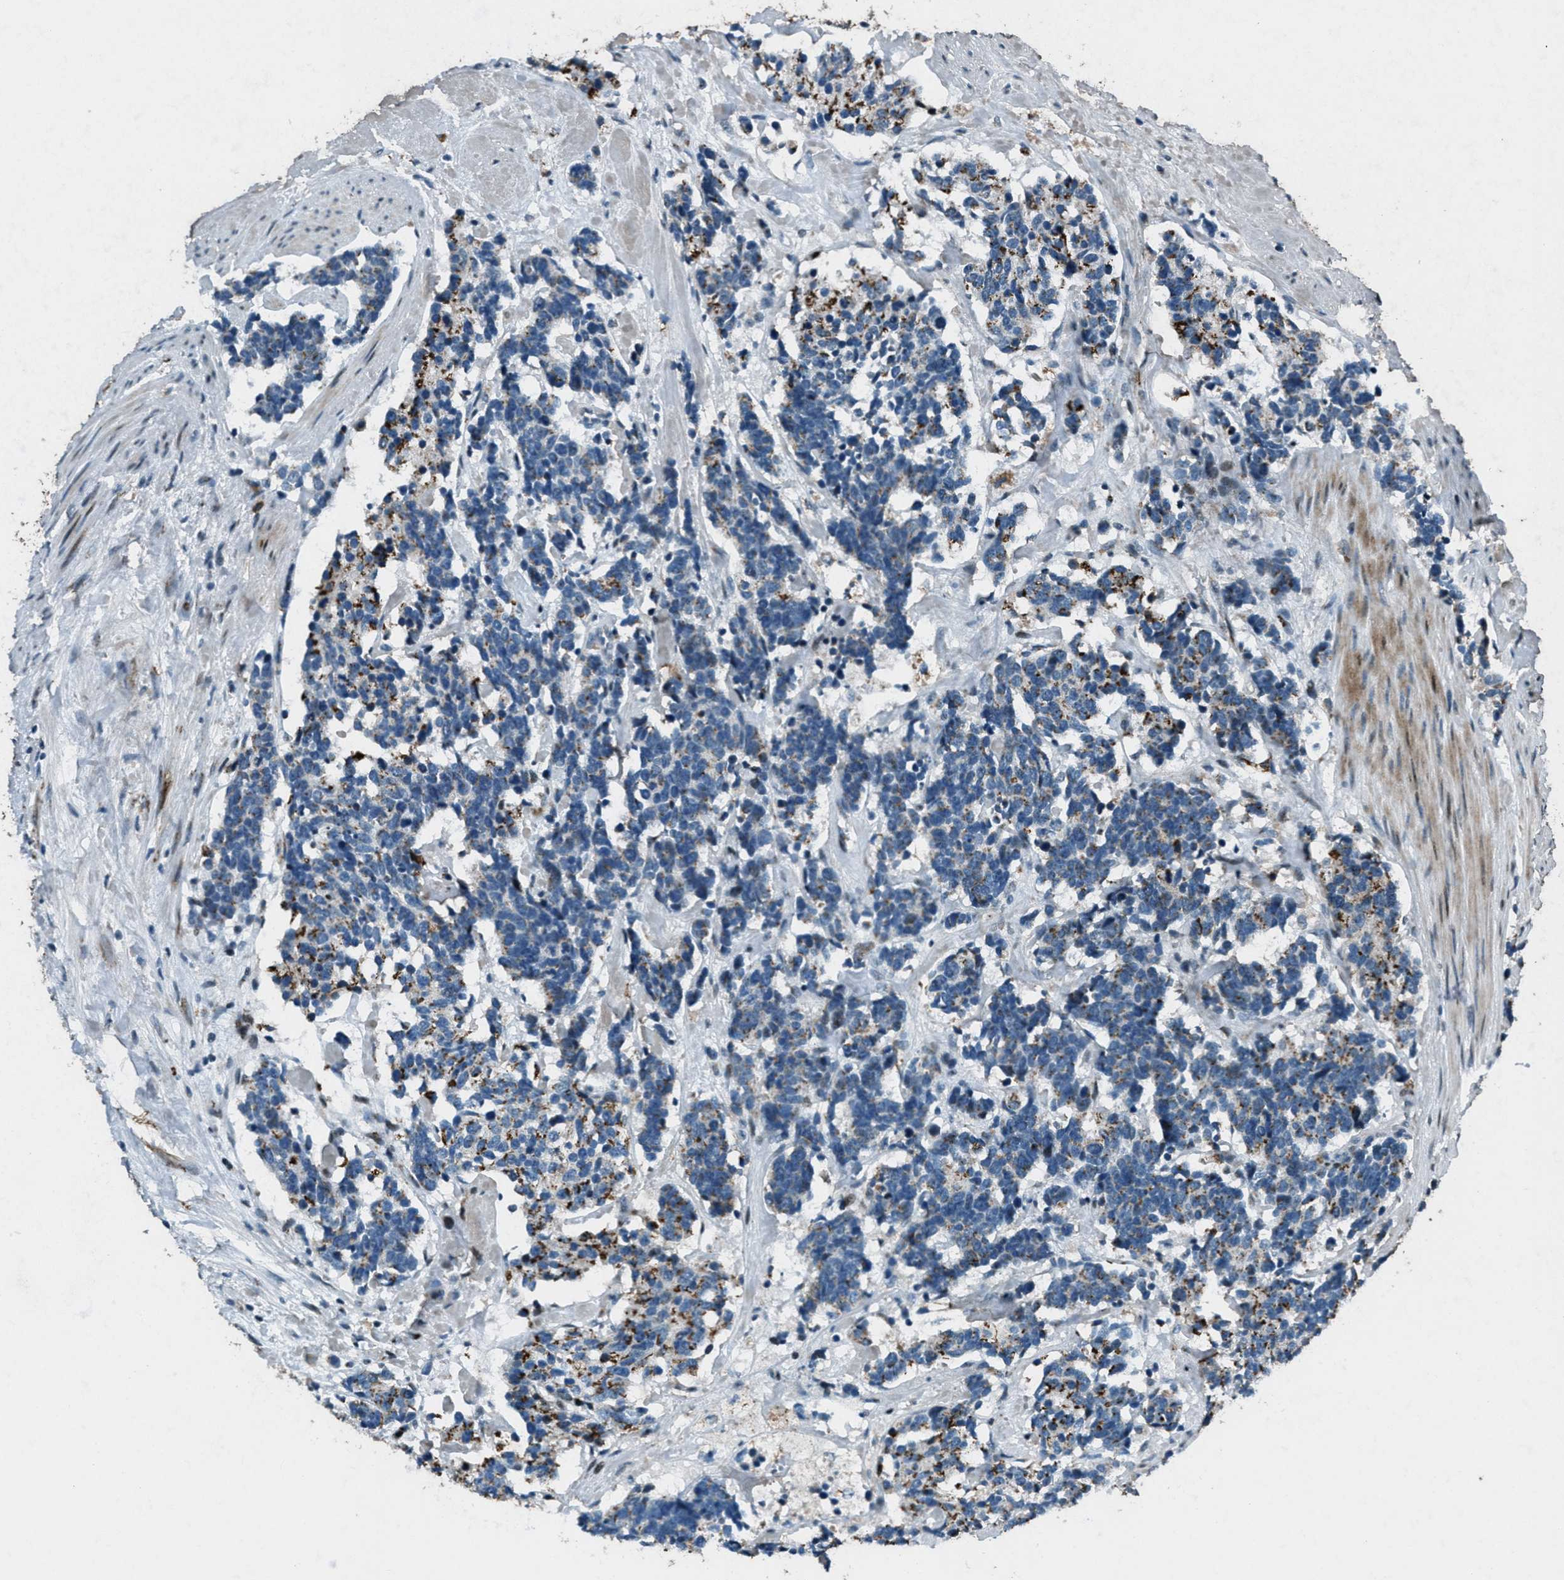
{"staining": {"intensity": "moderate", "quantity": "25%-75%", "location": "cytoplasmic/membranous"}, "tissue": "carcinoid", "cell_type": "Tumor cells", "image_type": "cancer", "snomed": [{"axis": "morphology", "description": "Carcinoma, NOS"}, {"axis": "morphology", "description": "Carcinoid, malignant, NOS"}, {"axis": "topography", "description": "Urinary bladder"}], "caption": "Carcinoid stained with immunohistochemistry displays moderate cytoplasmic/membranous expression in approximately 25%-75% of tumor cells.", "gene": "GPC6", "patient": {"sex": "male", "age": 57}}